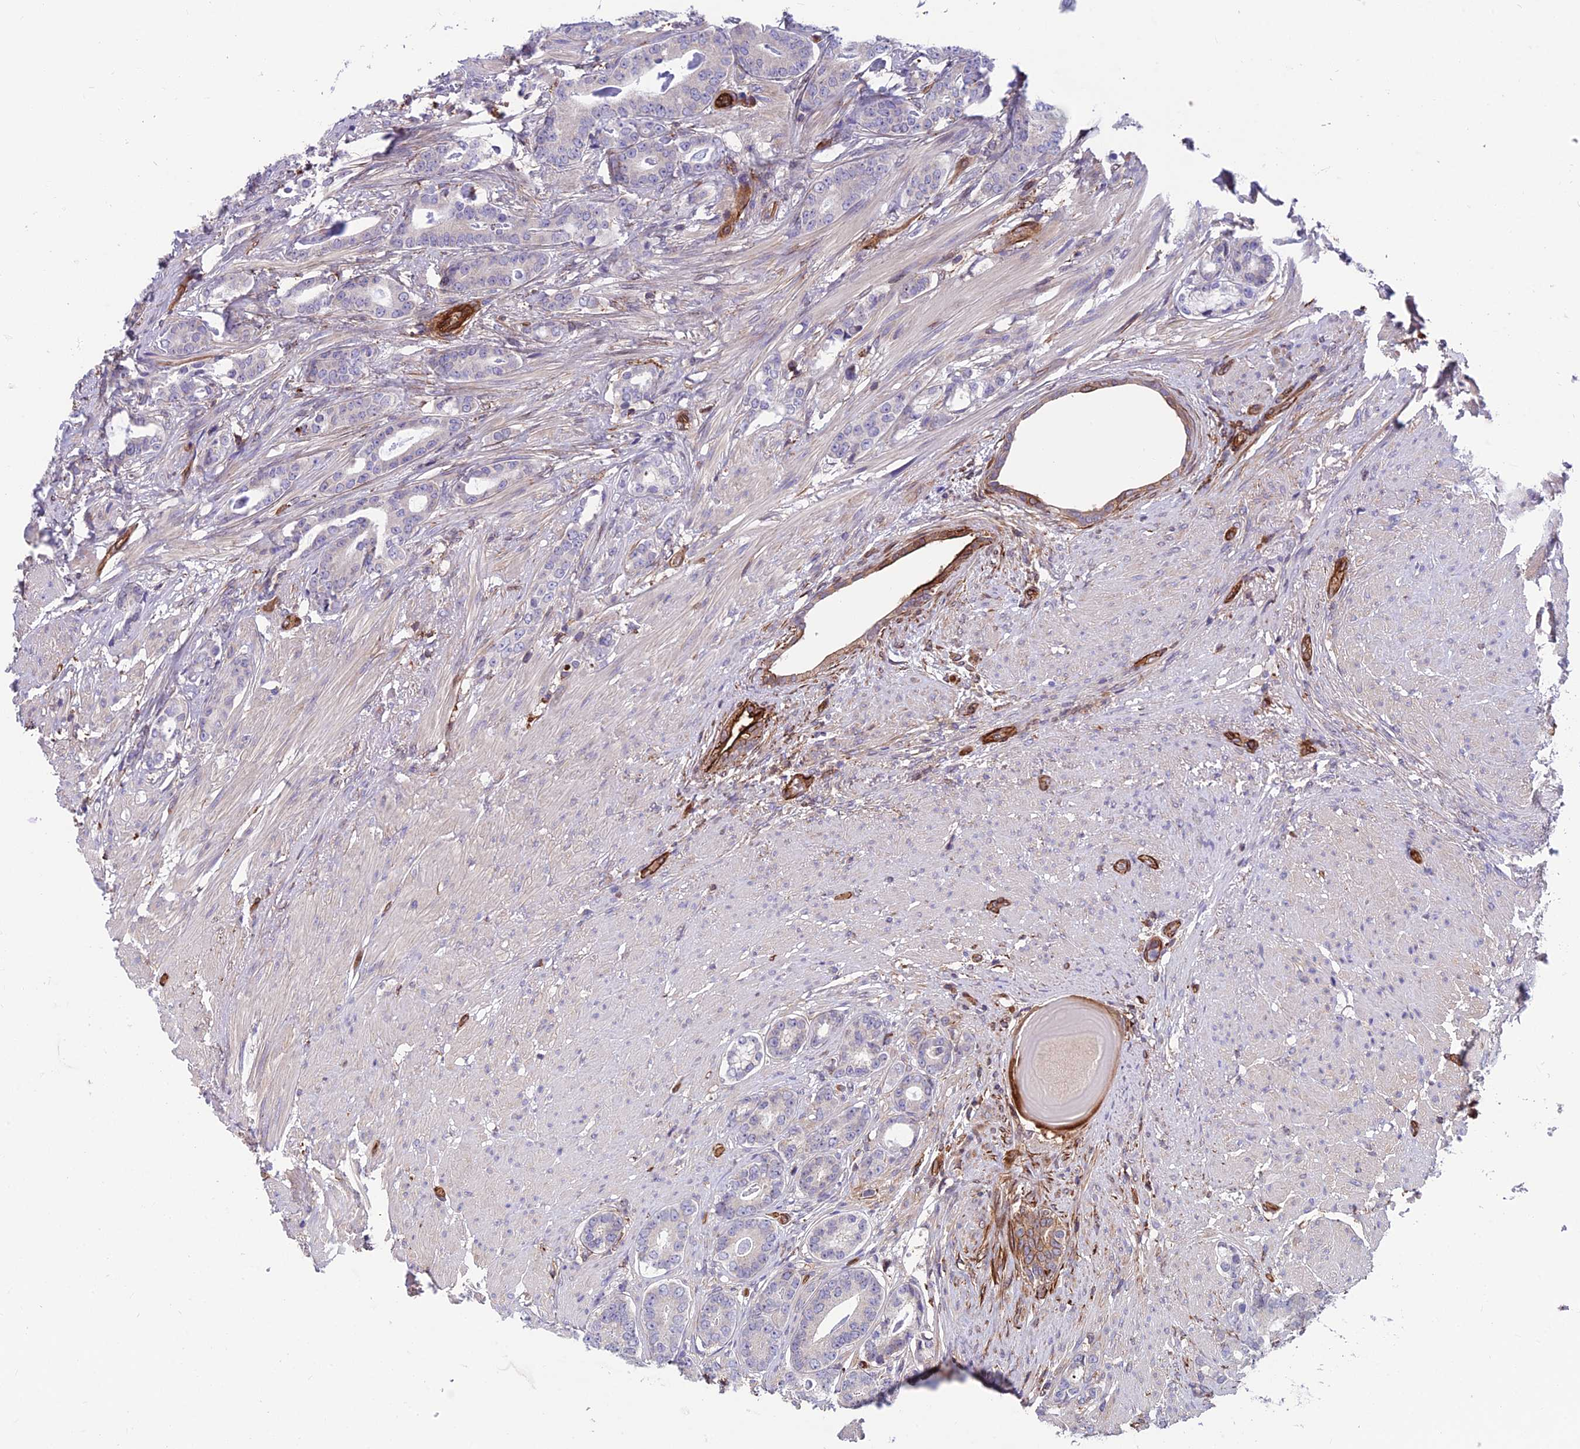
{"staining": {"intensity": "negative", "quantity": "none", "location": "none"}, "tissue": "prostate cancer", "cell_type": "Tumor cells", "image_type": "cancer", "snomed": [{"axis": "morphology", "description": "Adenocarcinoma, Low grade"}, {"axis": "topography", "description": "Prostate"}], "caption": "Micrograph shows no protein staining in tumor cells of prostate adenocarcinoma (low-grade) tissue. Nuclei are stained in blue.", "gene": "RTN4RL1", "patient": {"sex": "male", "age": 71}}